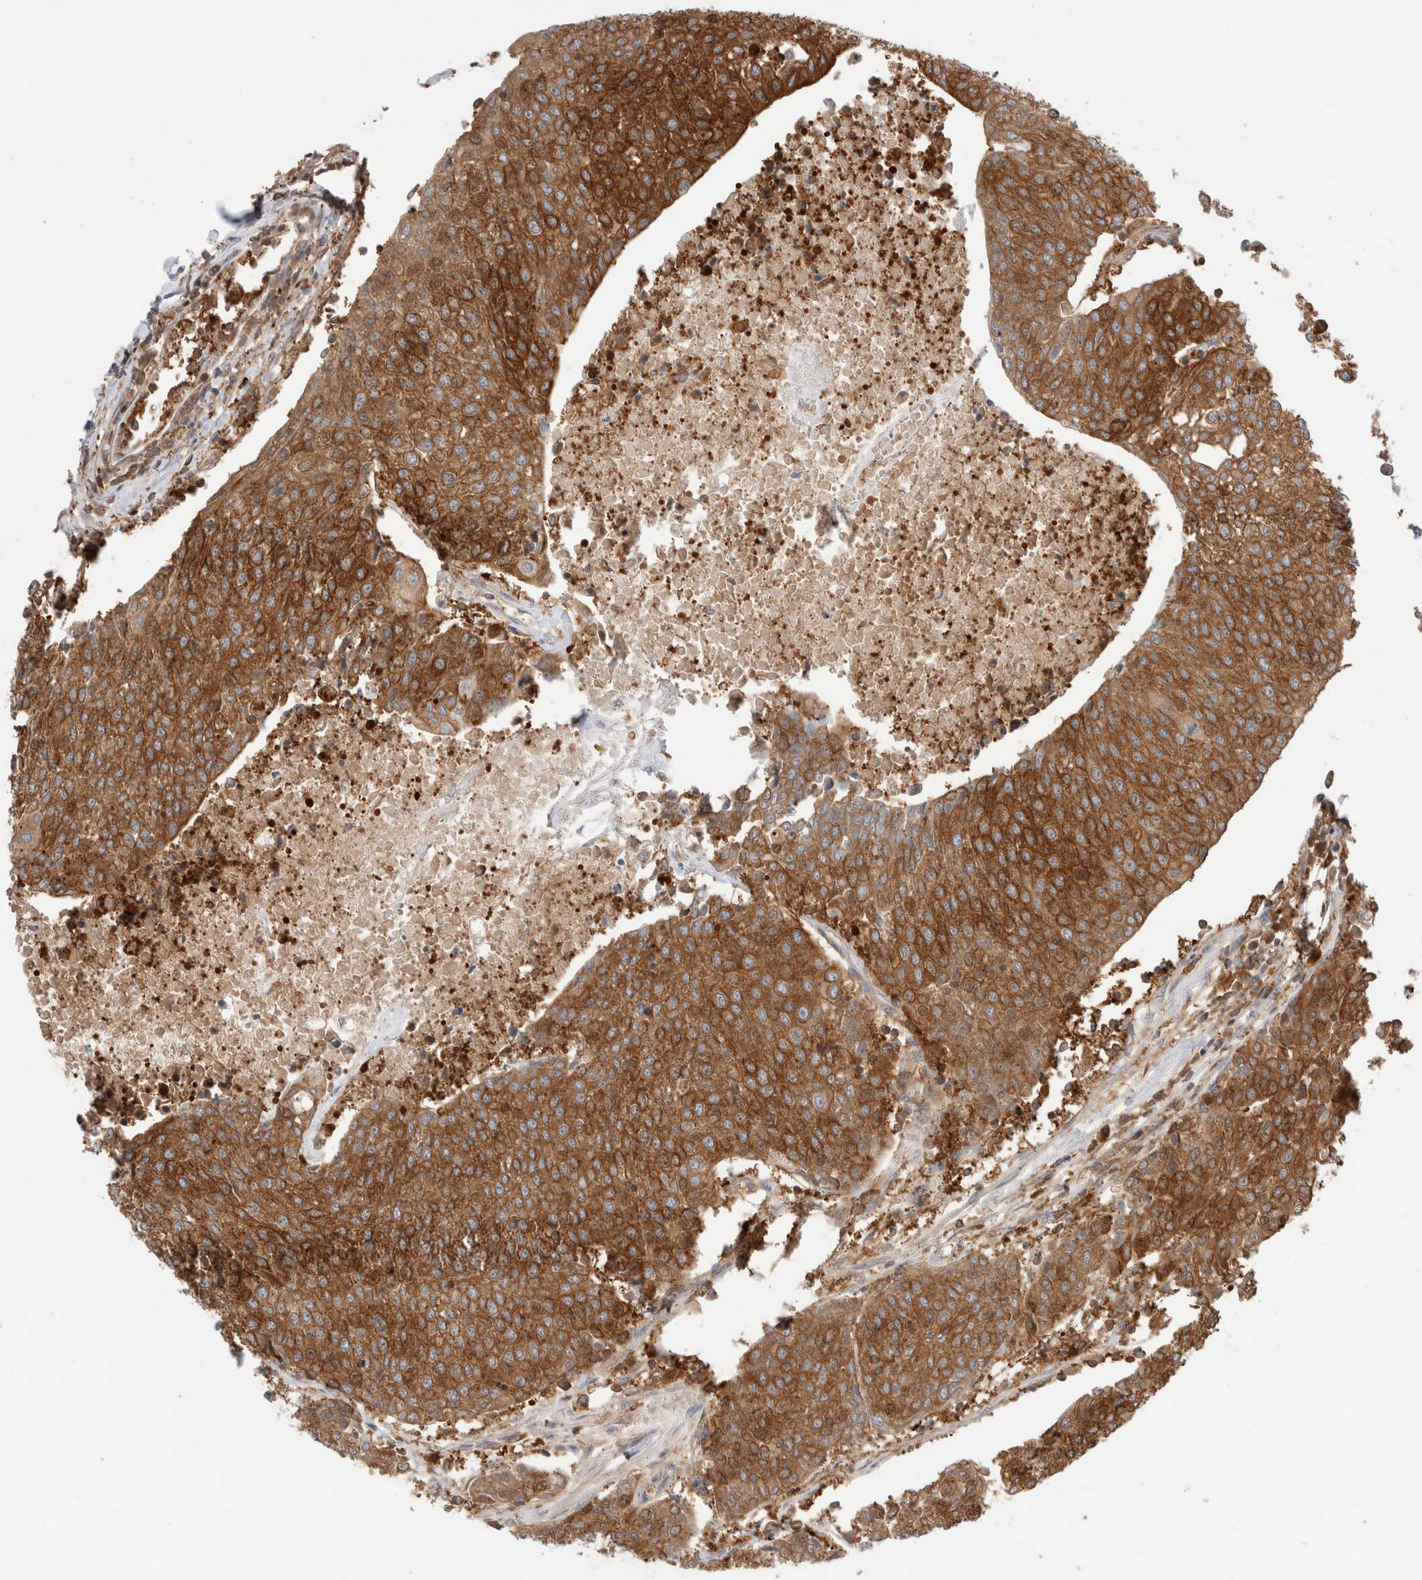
{"staining": {"intensity": "strong", "quantity": ">75%", "location": "cytoplasmic/membranous"}, "tissue": "urothelial cancer", "cell_type": "Tumor cells", "image_type": "cancer", "snomed": [{"axis": "morphology", "description": "Urothelial carcinoma, High grade"}, {"axis": "topography", "description": "Urinary bladder"}], "caption": "Protein expression analysis of human urothelial cancer reveals strong cytoplasmic/membranous expression in approximately >75% of tumor cells.", "gene": "KLHL14", "patient": {"sex": "female", "age": 85}}